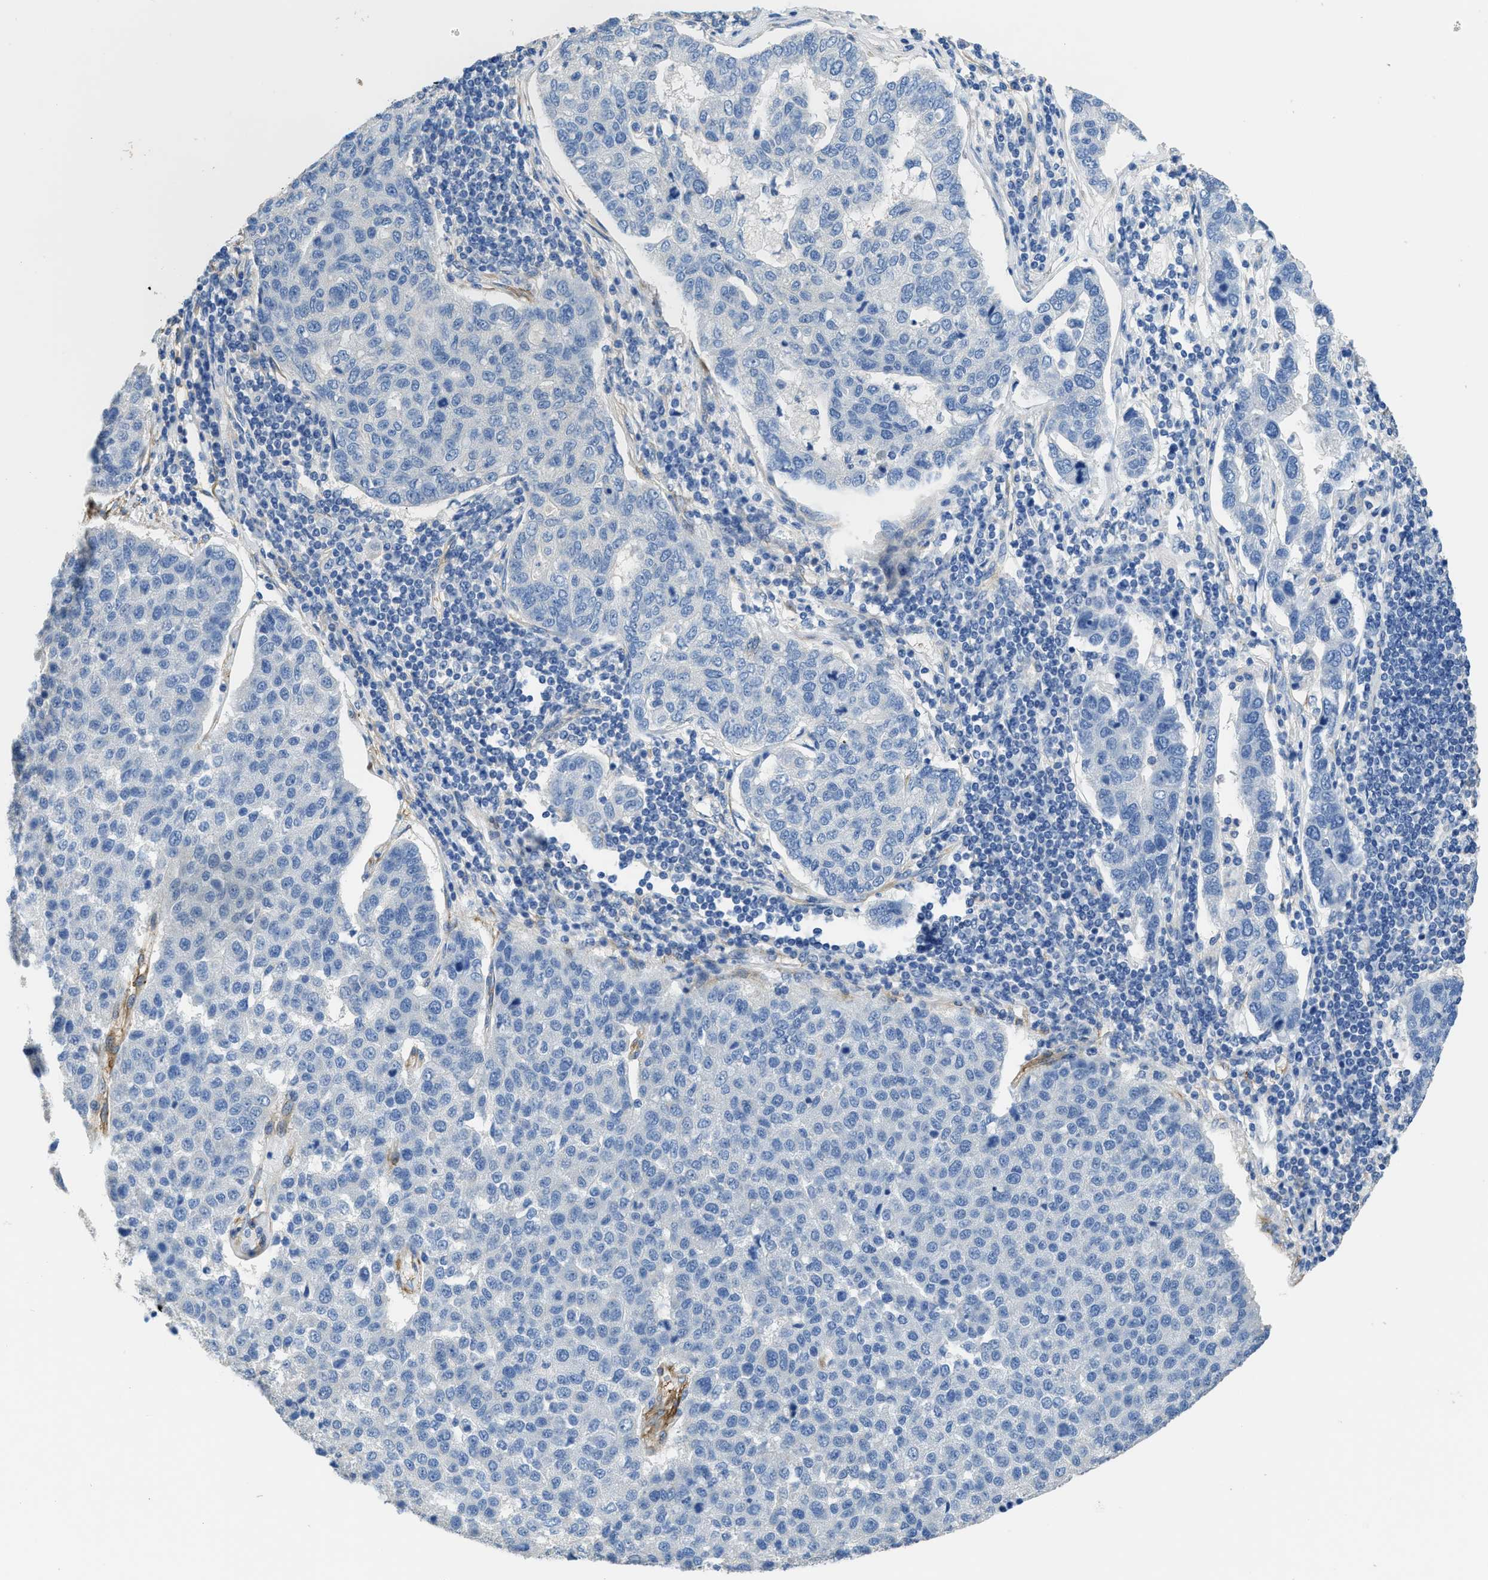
{"staining": {"intensity": "negative", "quantity": "none", "location": "none"}, "tissue": "pancreatic cancer", "cell_type": "Tumor cells", "image_type": "cancer", "snomed": [{"axis": "morphology", "description": "Adenocarcinoma, NOS"}, {"axis": "topography", "description": "Pancreas"}], "caption": "A high-resolution photomicrograph shows immunohistochemistry (IHC) staining of pancreatic cancer (adenocarcinoma), which demonstrates no significant positivity in tumor cells.", "gene": "ZSWIM5", "patient": {"sex": "female", "age": 61}}